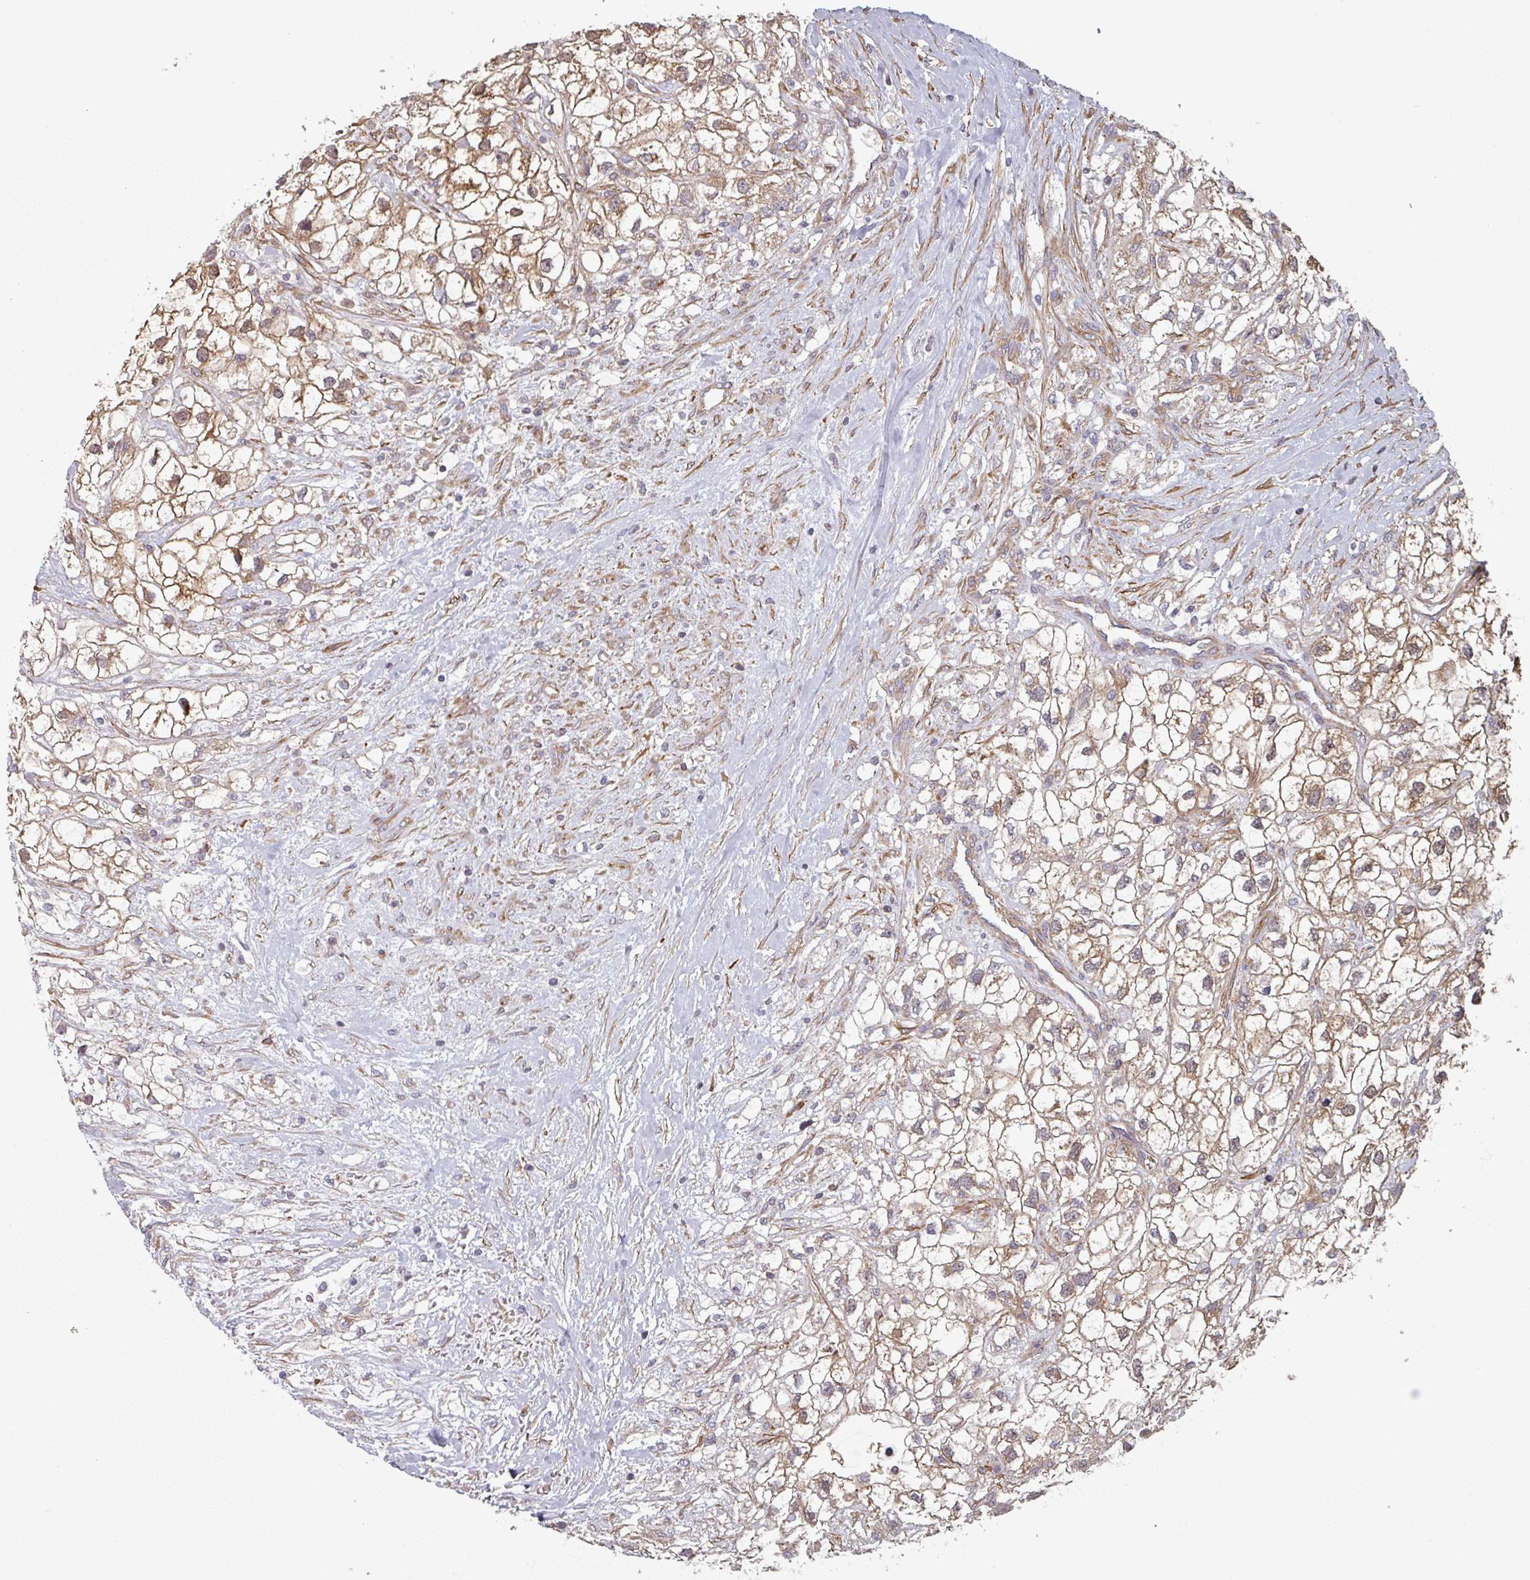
{"staining": {"intensity": "weak", "quantity": "25%-75%", "location": "cytoplasmic/membranous"}, "tissue": "renal cancer", "cell_type": "Tumor cells", "image_type": "cancer", "snomed": [{"axis": "morphology", "description": "Adenocarcinoma, NOS"}, {"axis": "topography", "description": "Kidney"}], "caption": "Weak cytoplasmic/membranous staining is present in approximately 25%-75% of tumor cells in renal adenocarcinoma. The protein of interest is shown in brown color, while the nuclei are stained blue.", "gene": "GSTA4", "patient": {"sex": "male", "age": 59}}